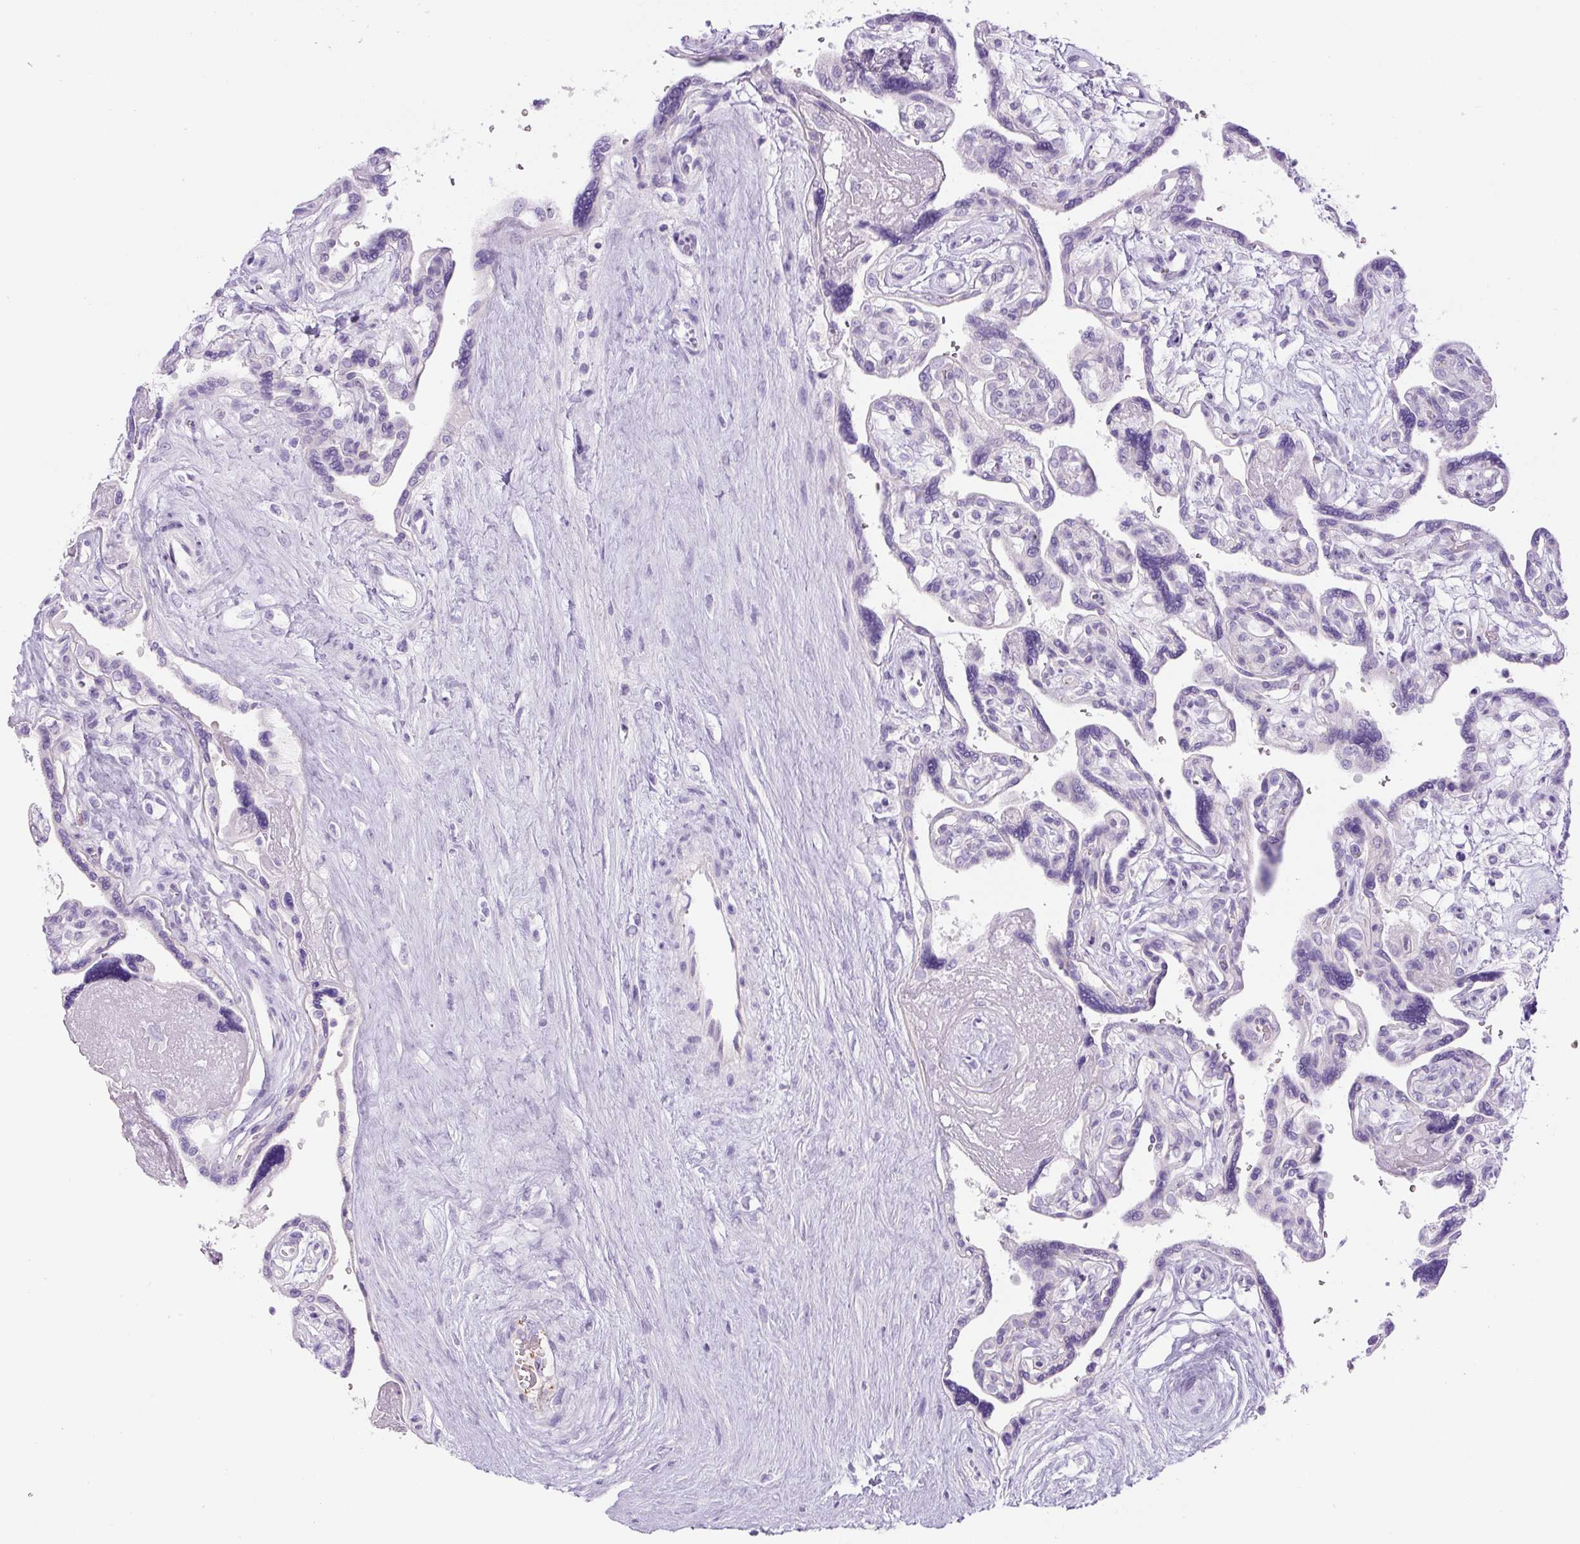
{"staining": {"intensity": "negative", "quantity": "none", "location": "none"}, "tissue": "placenta", "cell_type": "Decidual cells", "image_type": "normal", "snomed": [{"axis": "morphology", "description": "Normal tissue, NOS"}, {"axis": "topography", "description": "Placenta"}], "caption": "Normal placenta was stained to show a protein in brown. There is no significant staining in decidual cells. Brightfield microscopy of immunohistochemistry (IHC) stained with DAB (brown) and hematoxylin (blue), captured at high magnification.", "gene": "RSPO4", "patient": {"sex": "female", "age": 39}}